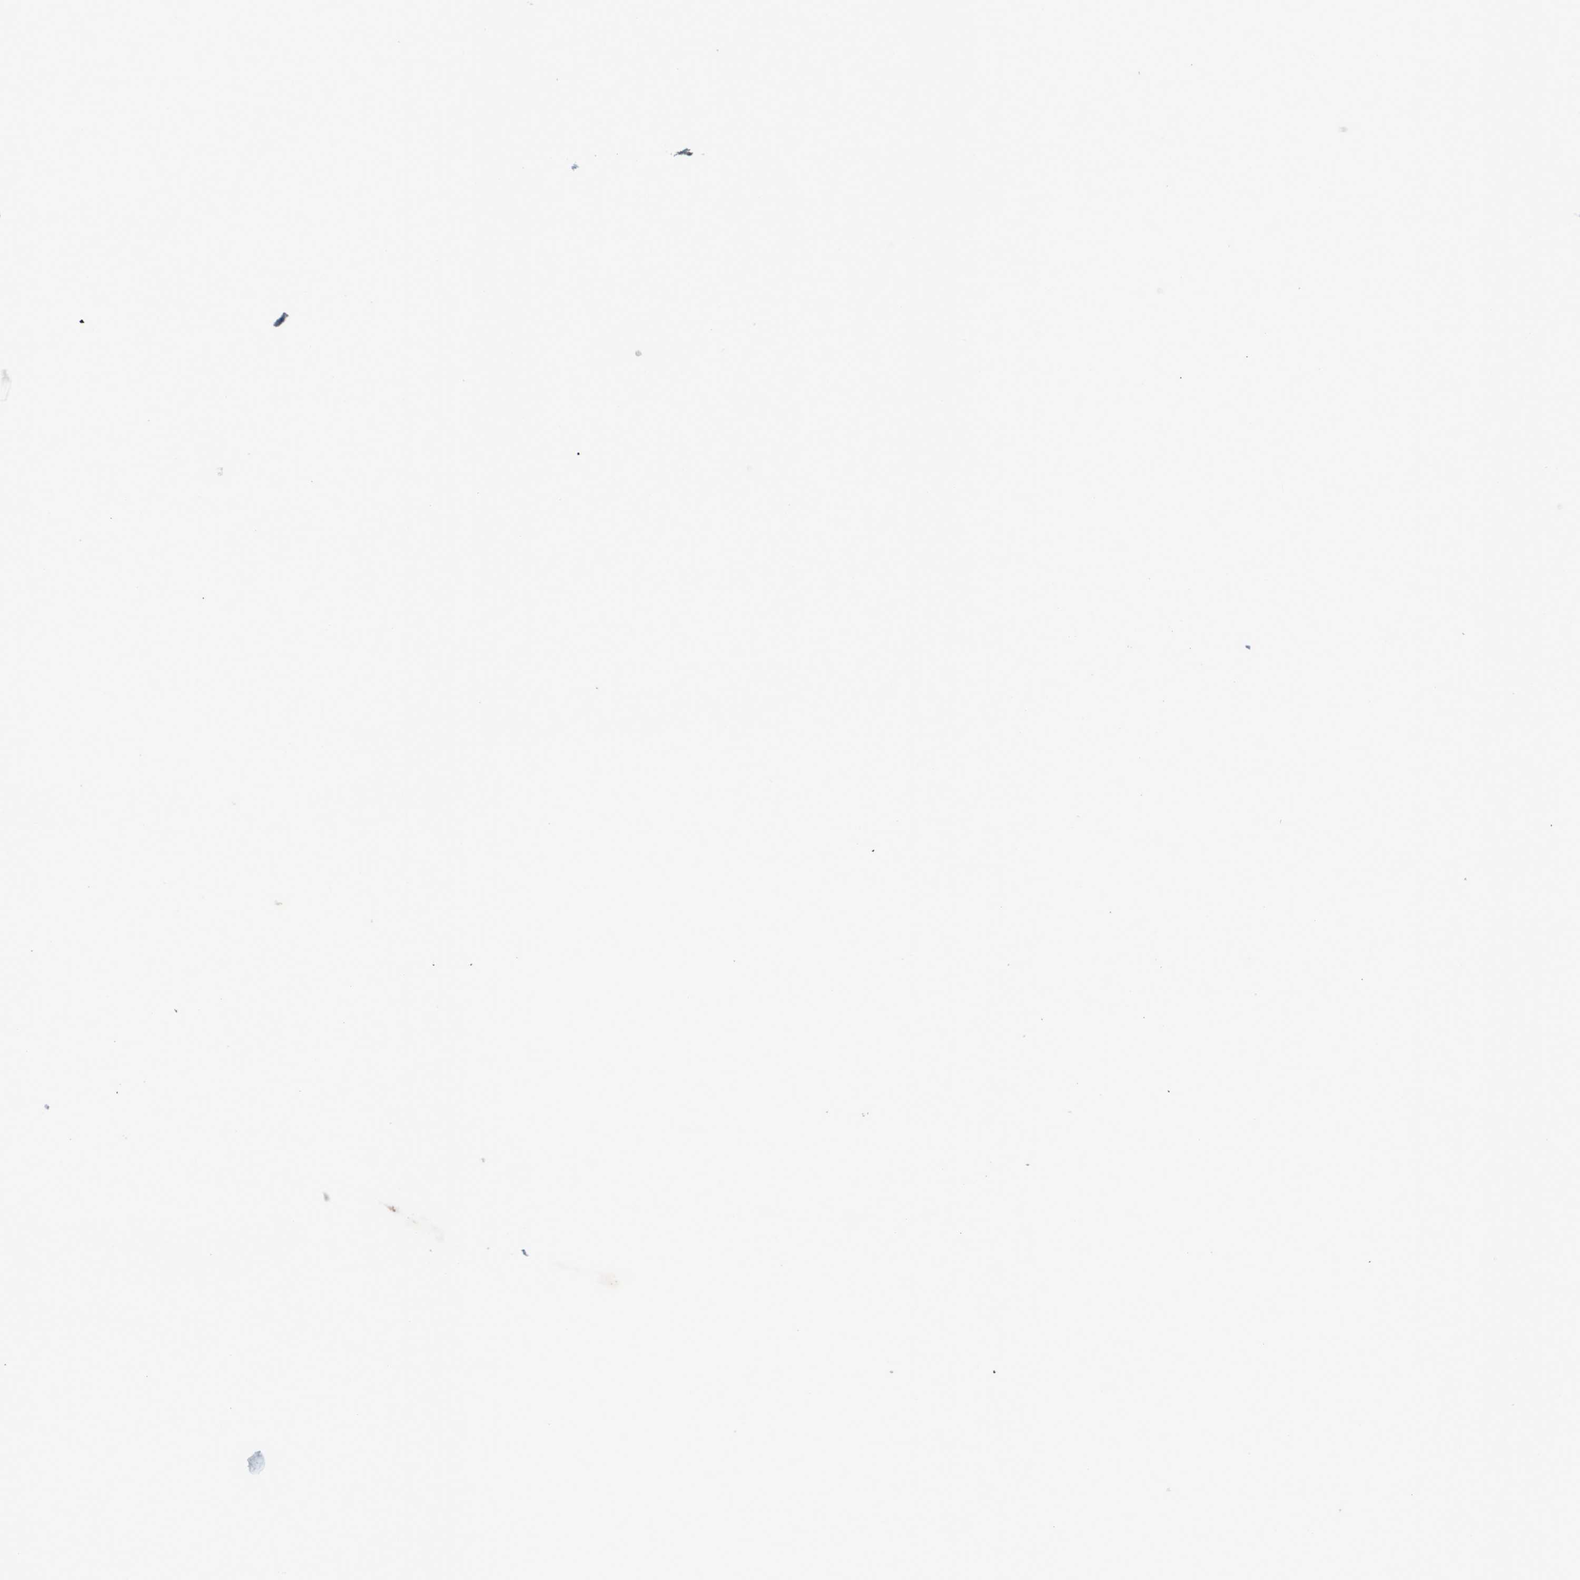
{"staining": {"intensity": "weak", "quantity": "<25%", "location": "cytoplasmic/membranous"}, "tissue": "testis cancer", "cell_type": "Tumor cells", "image_type": "cancer", "snomed": [{"axis": "morphology", "description": "Carcinoma, Embryonal, NOS"}, {"axis": "topography", "description": "Testis"}], "caption": "Tumor cells are negative for protein expression in human testis cancer.", "gene": "CXCL12", "patient": {"sex": "male", "age": 21}}